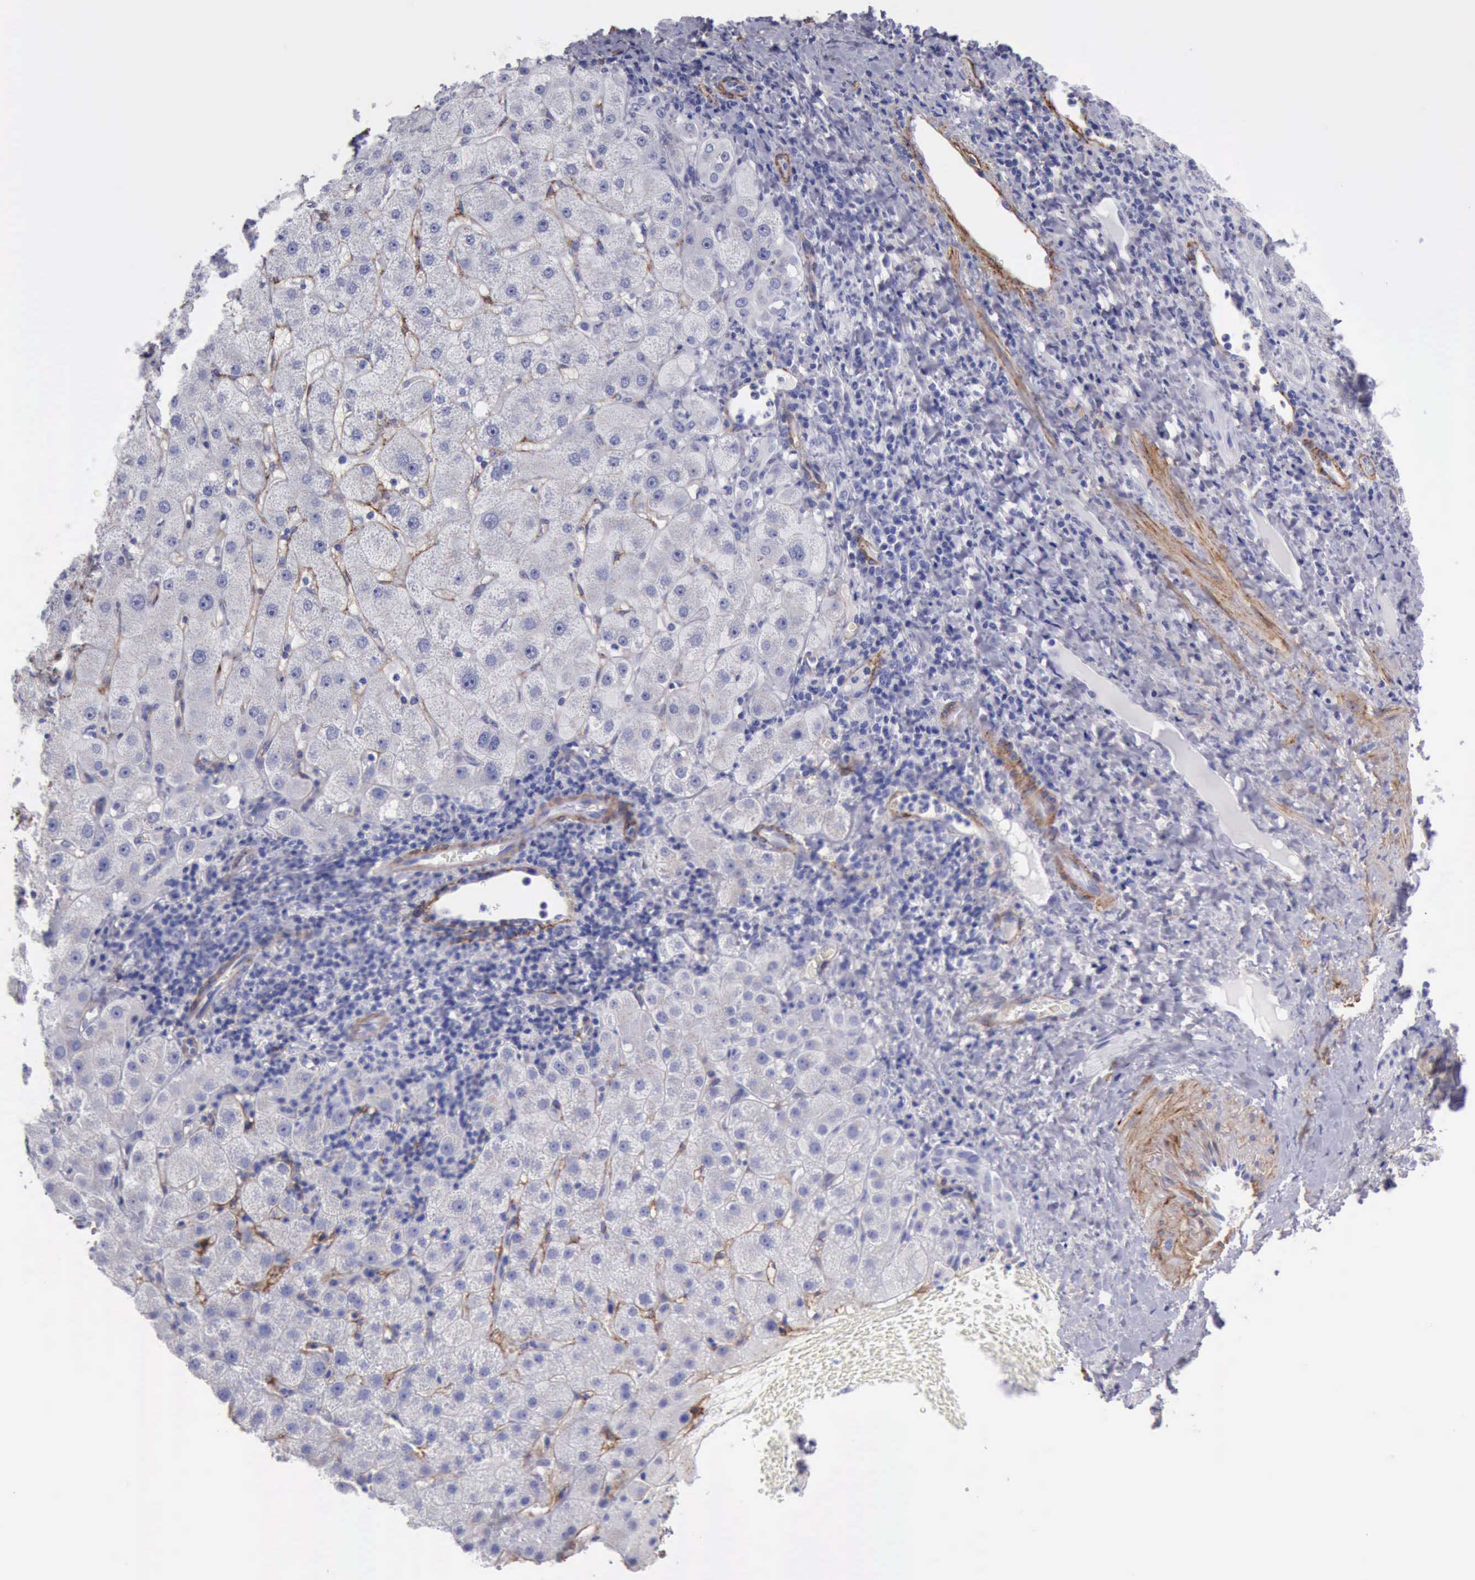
{"staining": {"intensity": "negative", "quantity": "none", "location": "none"}, "tissue": "liver cancer", "cell_type": "Tumor cells", "image_type": "cancer", "snomed": [{"axis": "morphology", "description": "Cholangiocarcinoma"}, {"axis": "topography", "description": "Liver"}], "caption": "High magnification brightfield microscopy of cholangiocarcinoma (liver) stained with DAB (brown) and counterstained with hematoxylin (blue): tumor cells show no significant expression. (Brightfield microscopy of DAB immunohistochemistry at high magnification).", "gene": "AOC3", "patient": {"sex": "female", "age": 79}}